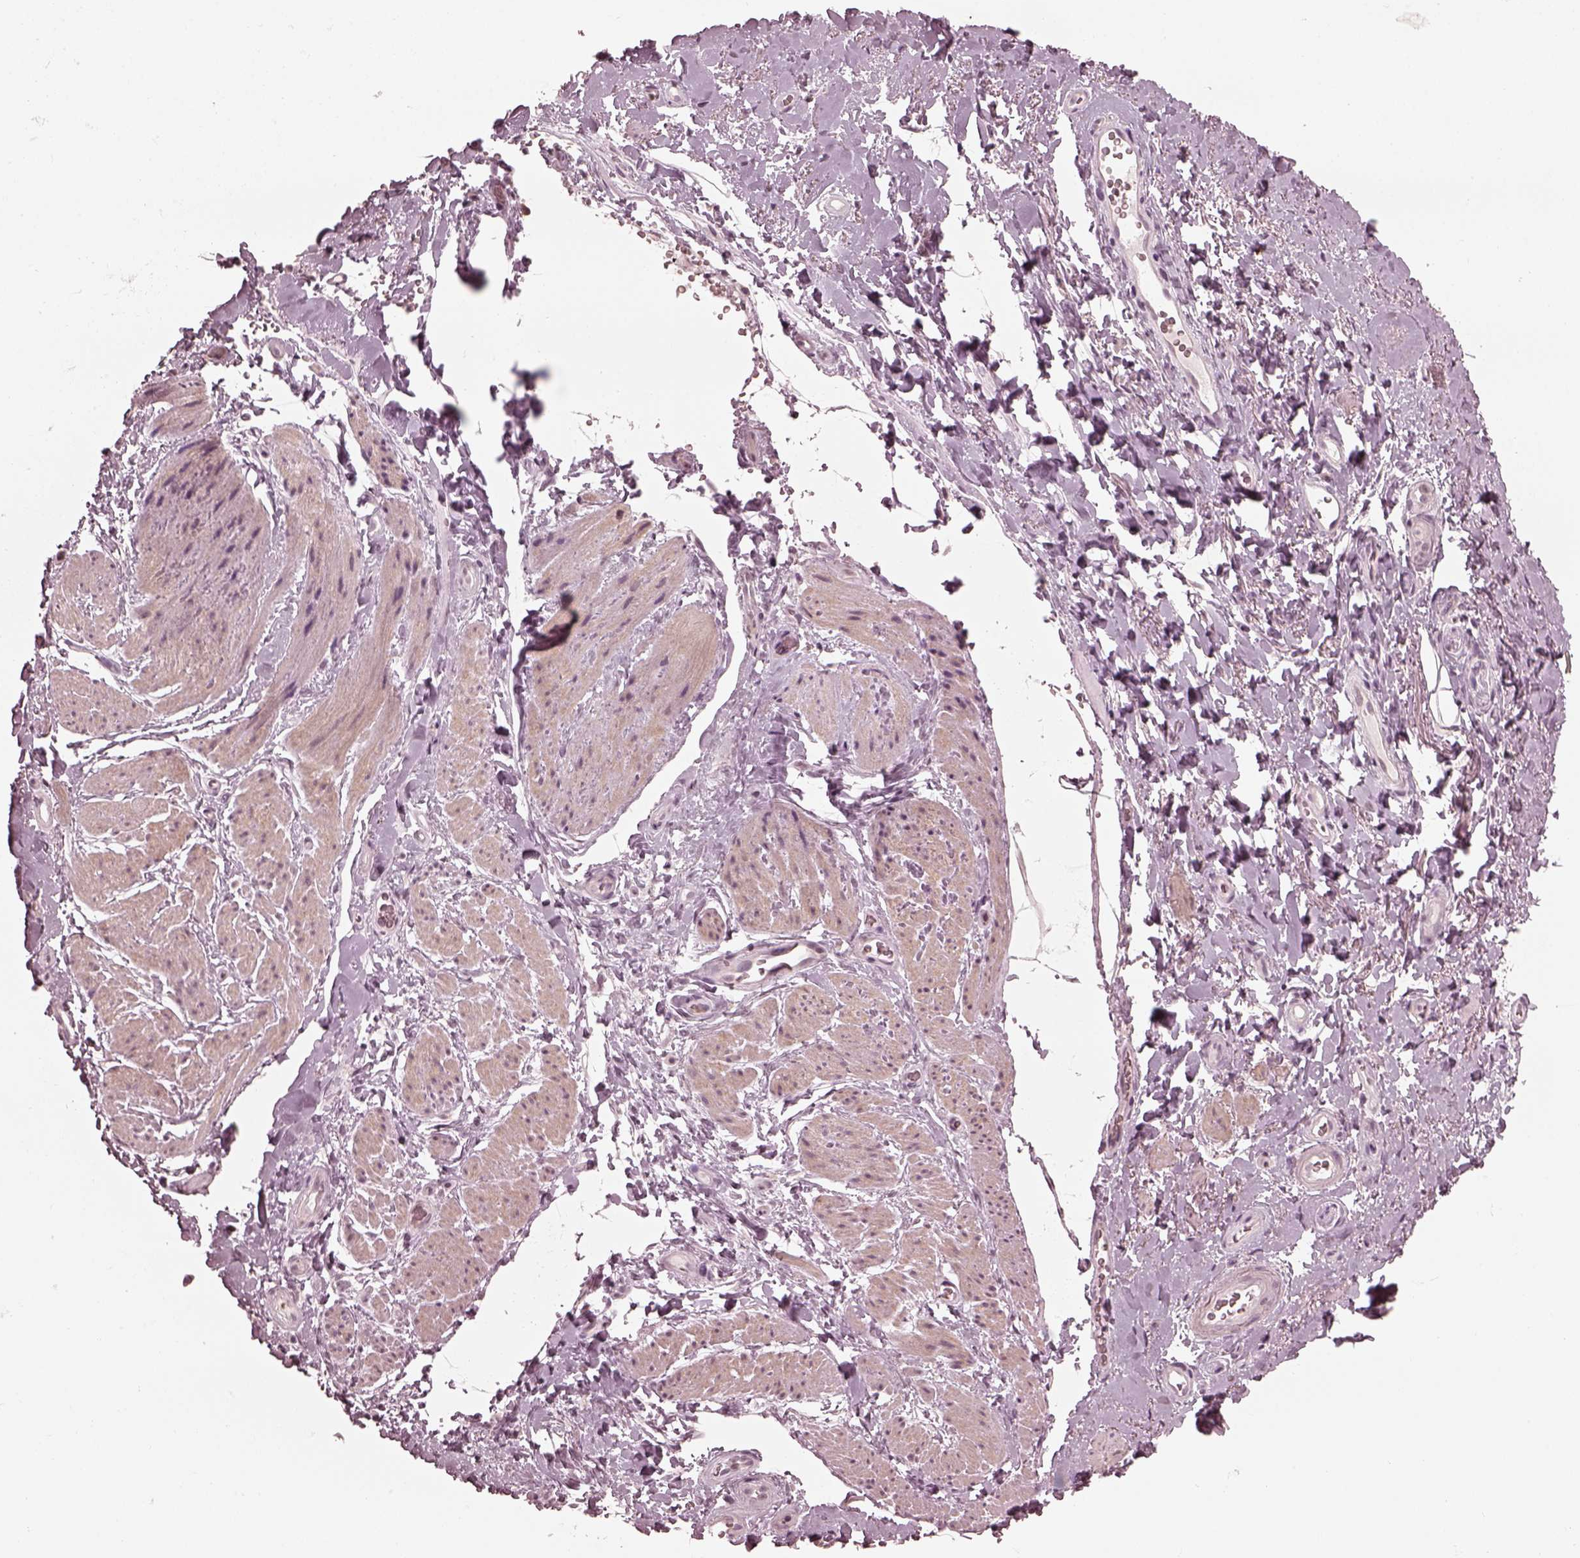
{"staining": {"intensity": "negative", "quantity": "none", "location": "none"}, "tissue": "adipose tissue", "cell_type": "Adipocytes", "image_type": "normal", "snomed": [{"axis": "morphology", "description": "Normal tissue, NOS"}, {"axis": "topography", "description": "Anal"}, {"axis": "topography", "description": "Peripheral nerve tissue"}], "caption": "An IHC micrograph of unremarkable adipose tissue is shown. There is no staining in adipocytes of adipose tissue. (DAB immunohistochemistry (IHC), high magnification).", "gene": "CCDC170", "patient": {"sex": "male", "age": 53}}